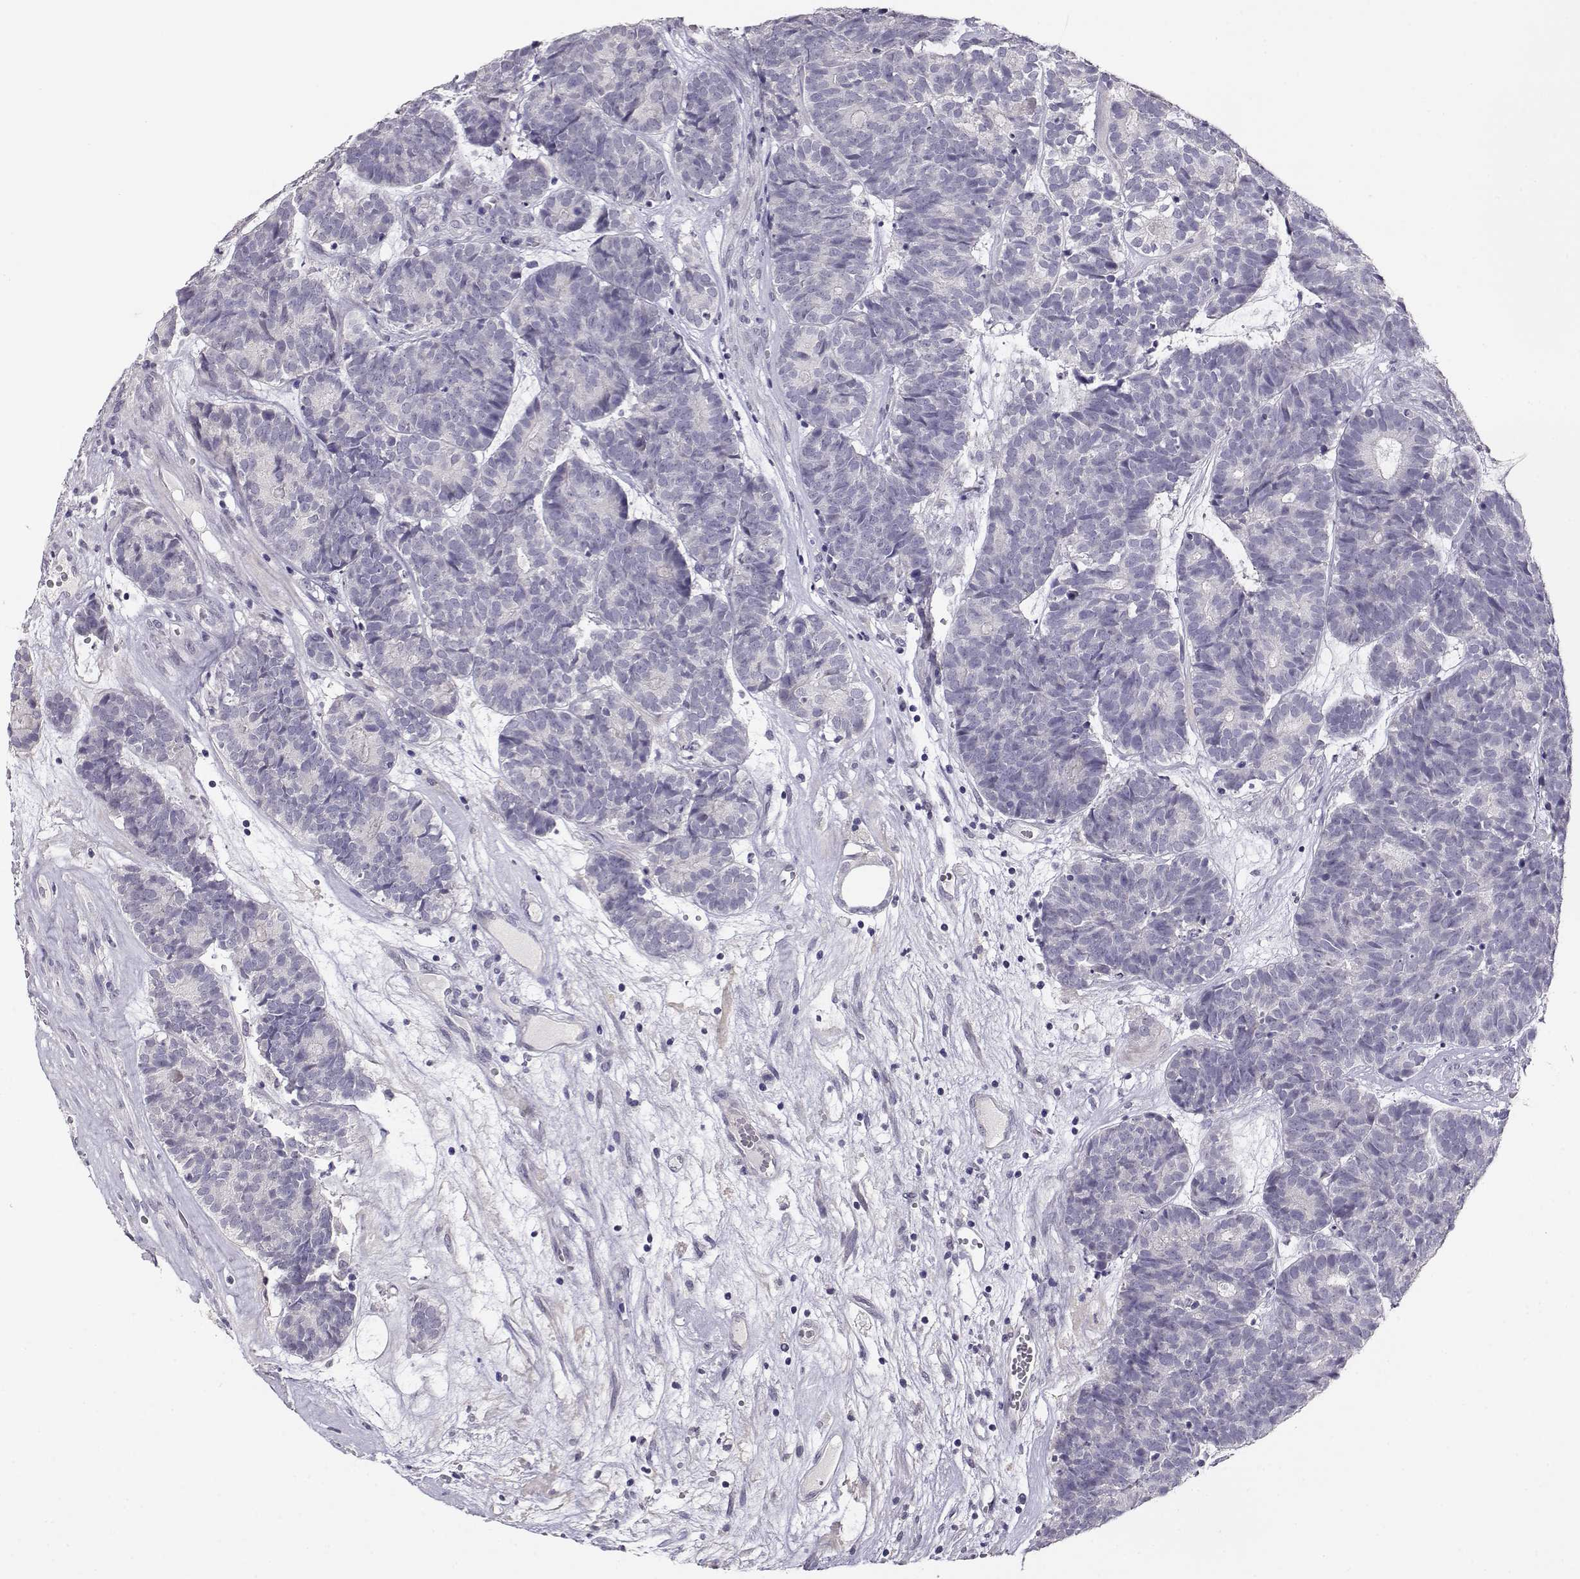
{"staining": {"intensity": "negative", "quantity": "none", "location": "none"}, "tissue": "head and neck cancer", "cell_type": "Tumor cells", "image_type": "cancer", "snomed": [{"axis": "morphology", "description": "Adenocarcinoma, NOS"}, {"axis": "topography", "description": "Head-Neck"}], "caption": "Immunohistochemistry (IHC) histopathology image of neoplastic tissue: human head and neck adenocarcinoma stained with DAB (3,3'-diaminobenzidine) shows no significant protein expression in tumor cells. (Stains: DAB IHC with hematoxylin counter stain, Microscopy: brightfield microscopy at high magnification).", "gene": "RHOXF2", "patient": {"sex": "female", "age": 81}}